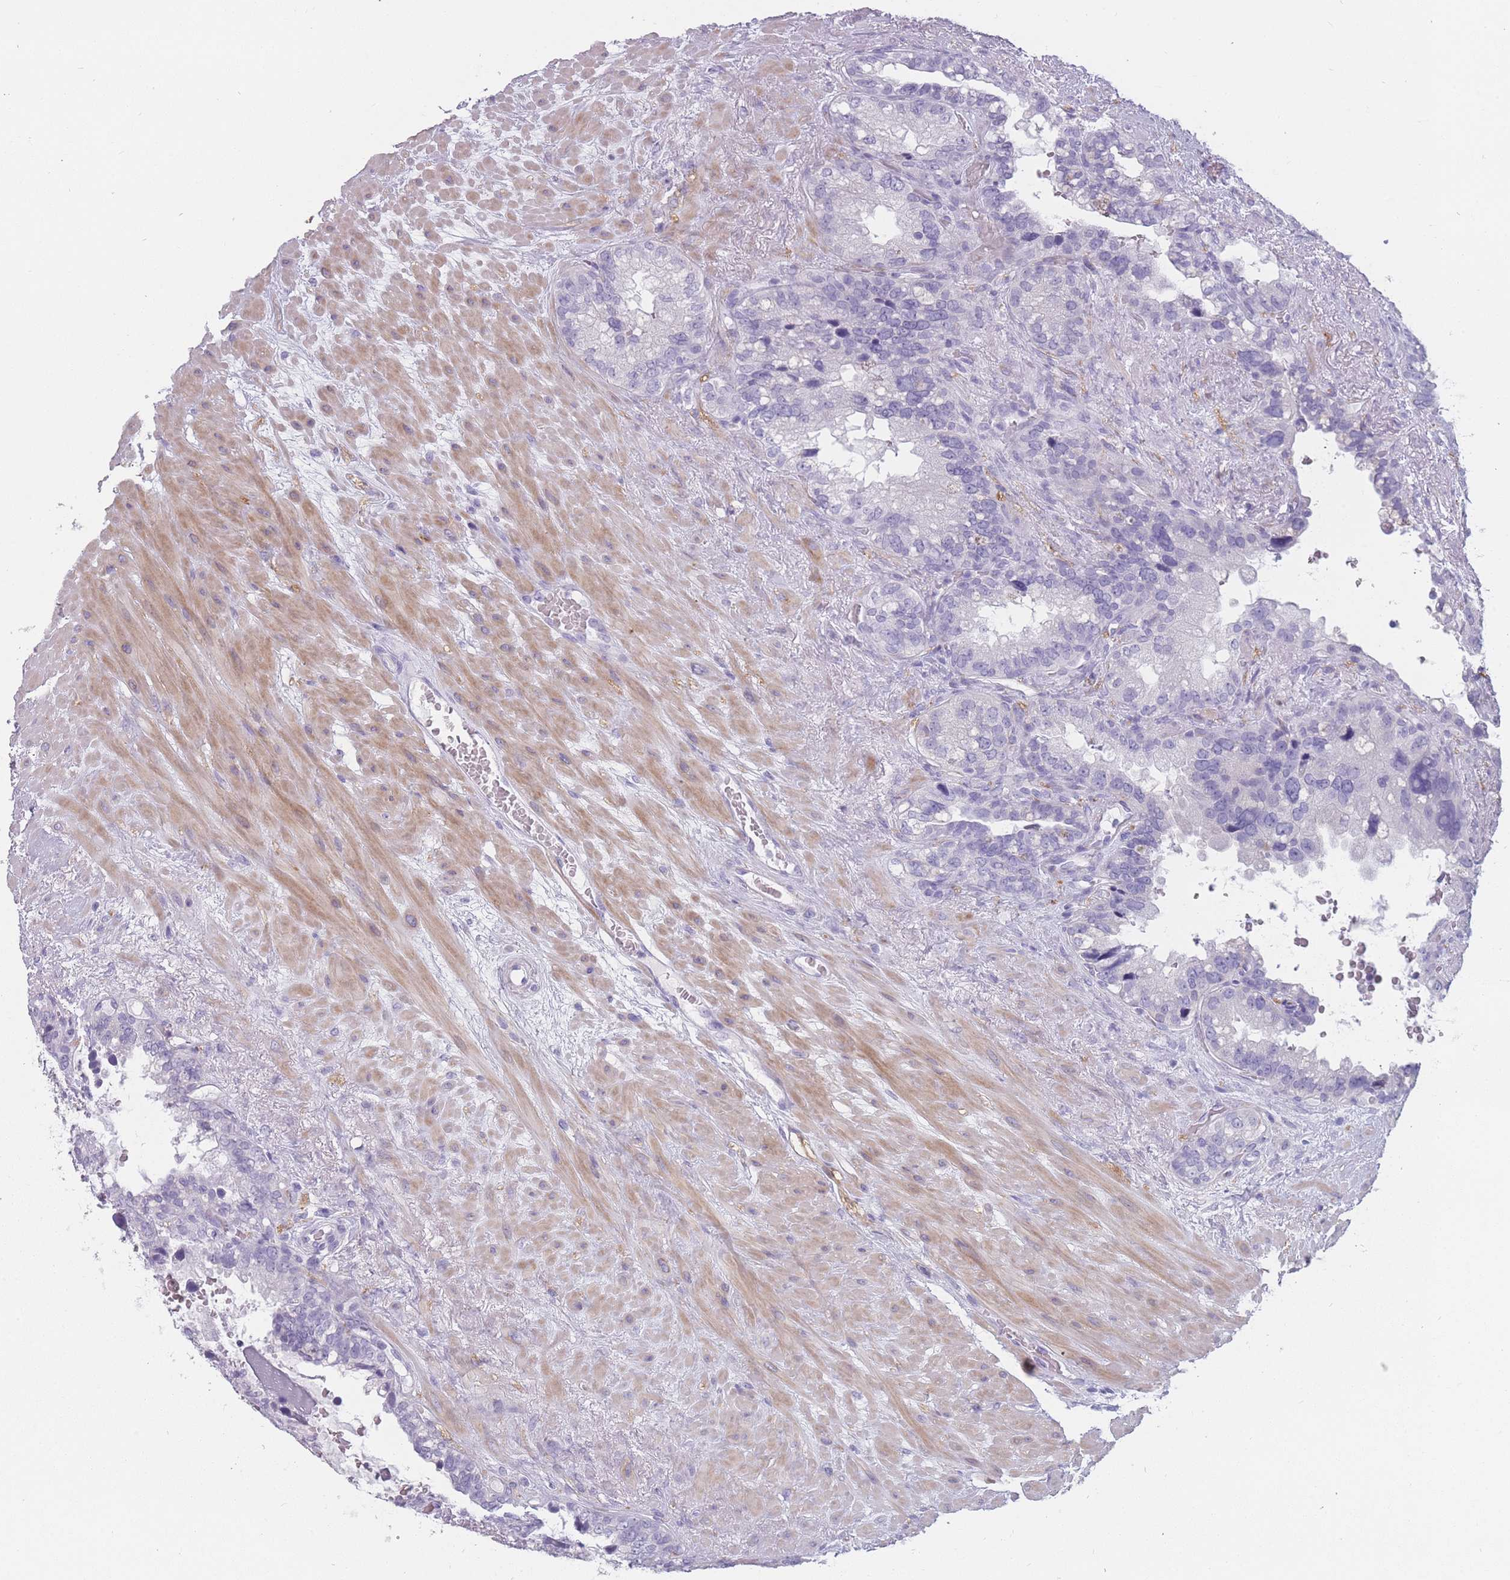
{"staining": {"intensity": "negative", "quantity": "none", "location": "none"}, "tissue": "seminal vesicle", "cell_type": "Glandular cells", "image_type": "normal", "snomed": [{"axis": "morphology", "description": "Normal tissue, NOS"}, {"axis": "topography", "description": "Seminal veicle"}], "caption": "The immunohistochemistry (IHC) micrograph has no significant expression in glandular cells of seminal vesicle.", "gene": "PPFIA3", "patient": {"sex": "male", "age": 80}}